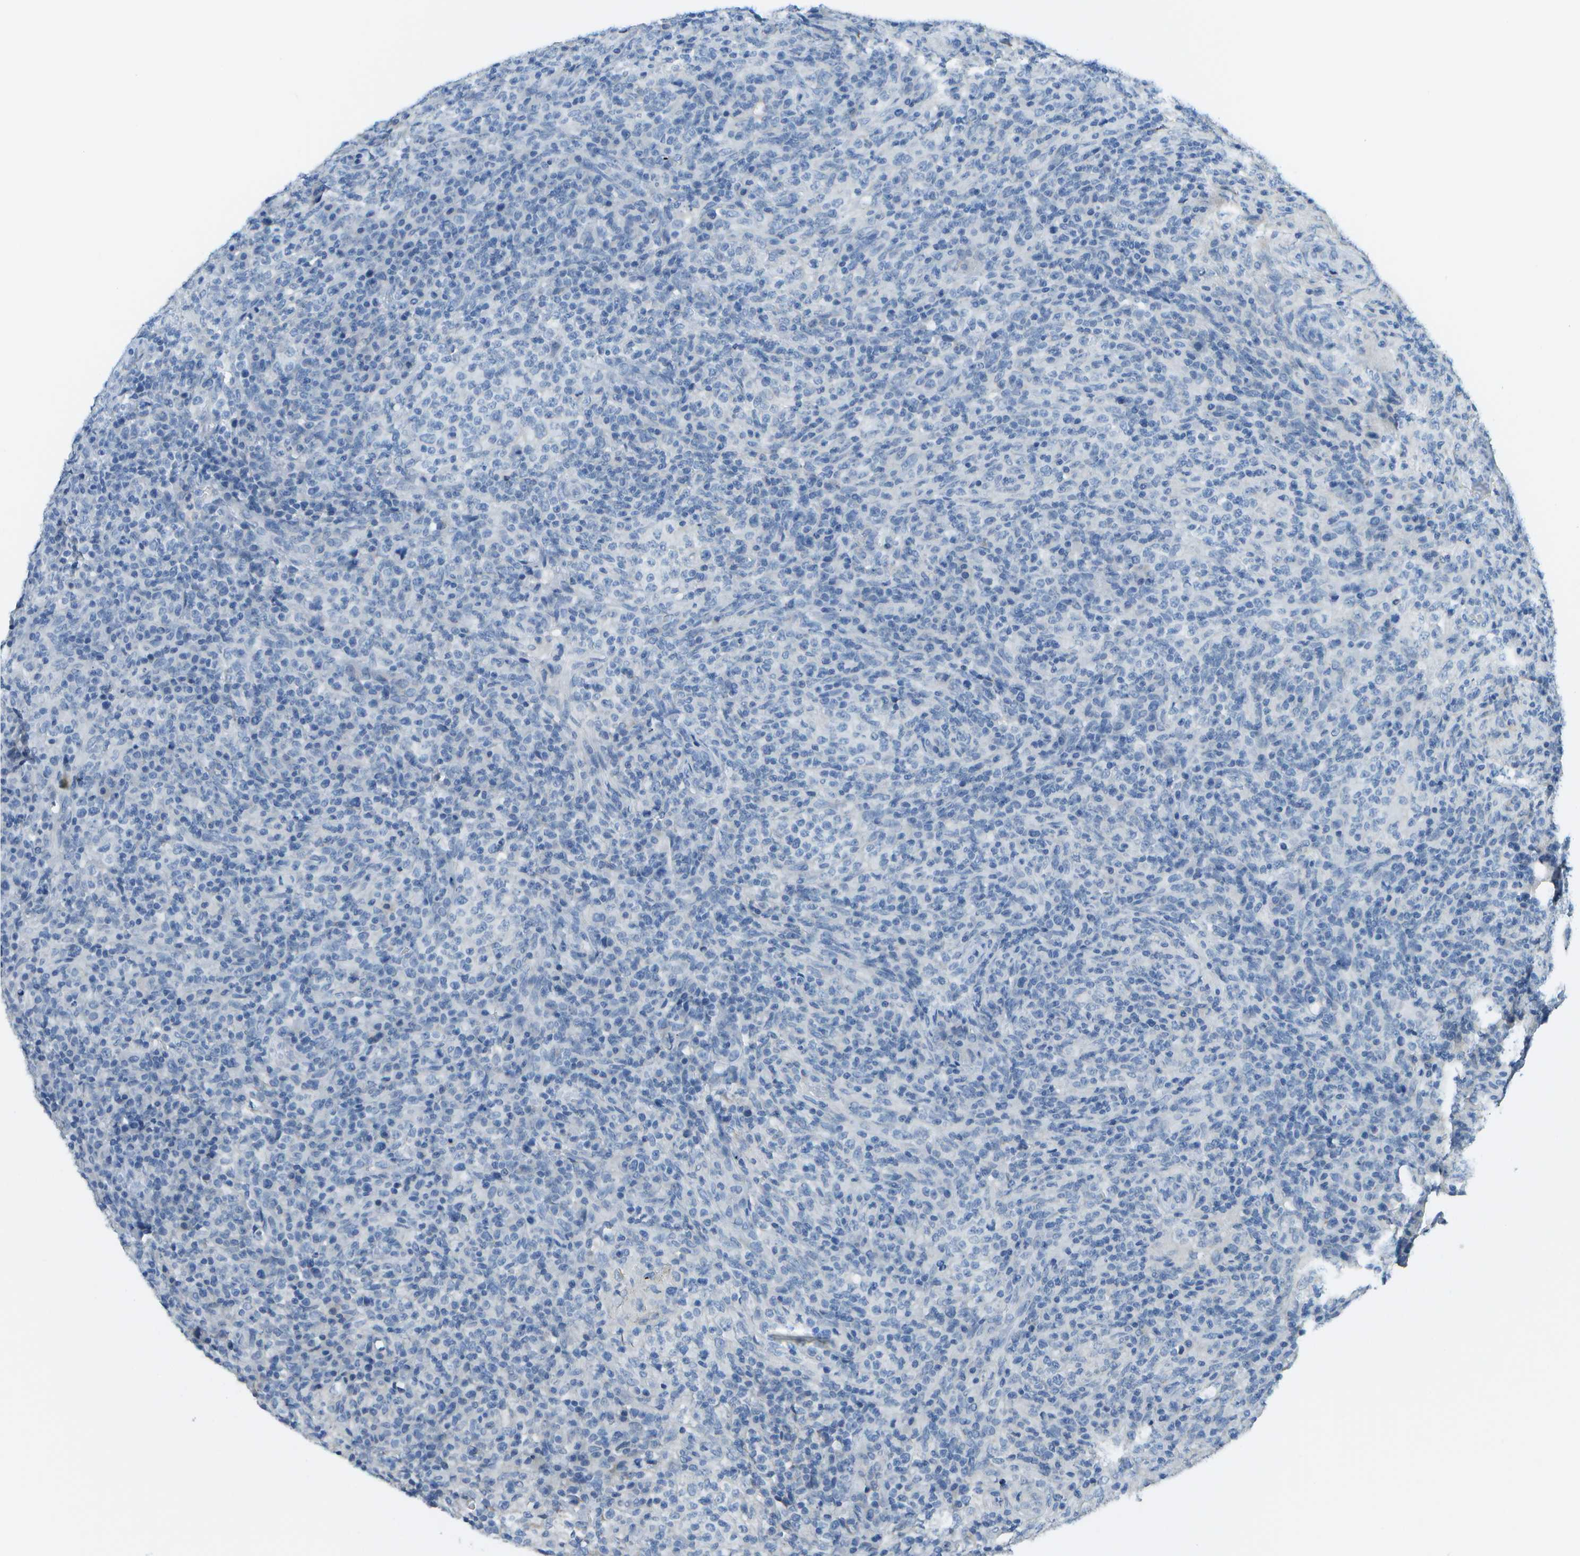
{"staining": {"intensity": "negative", "quantity": "none", "location": "none"}, "tissue": "lymphoma", "cell_type": "Tumor cells", "image_type": "cancer", "snomed": [{"axis": "morphology", "description": "Malignant lymphoma, non-Hodgkin's type, High grade"}, {"axis": "topography", "description": "Lymph node"}], "caption": "Photomicrograph shows no protein staining in tumor cells of lymphoma tissue.", "gene": "C1S", "patient": {"sex": "female", "age": 76}}